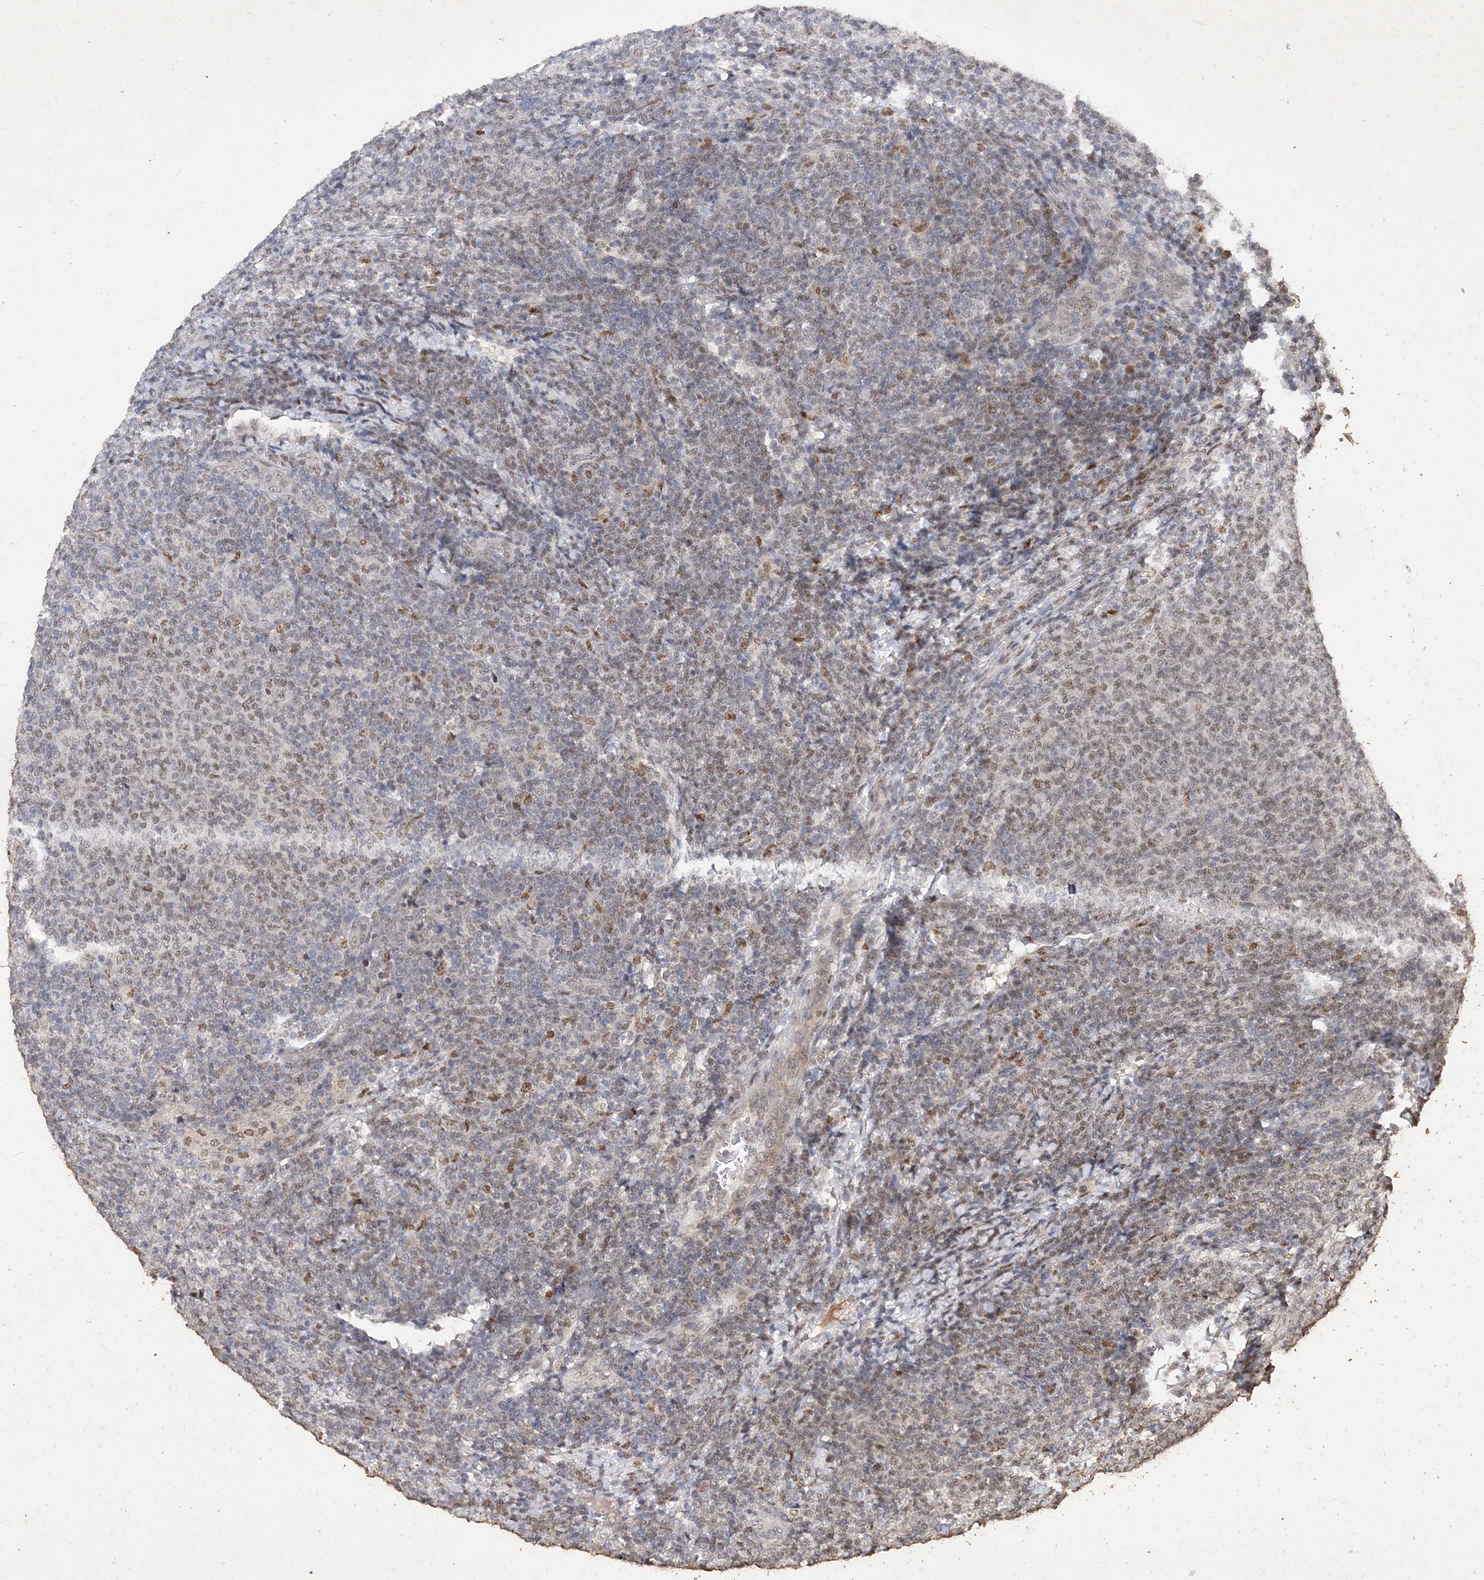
{"staining": {"intensity": "weak", "quantity": "25%-75%", "location": "nuclear"}, "tissue": "lymphoma", "cell_type": "Tumor cells", "image_type": "cancer", "snomed": [{"axis": "morphology", "description": "Malignant lymphoma, non-Hodgkin's type, Low grade"}, {"axis": "topography", "description": "Lymph node"}], "caption": "Brown immunohistochemical staining in human lymphoma demonstrates weak nuclear positivity in about 25%-75% of tumor cells. Nuclei are stained in blue.", "gene": "C3orf38", "patient": {"sex": "male", "age": 66}}